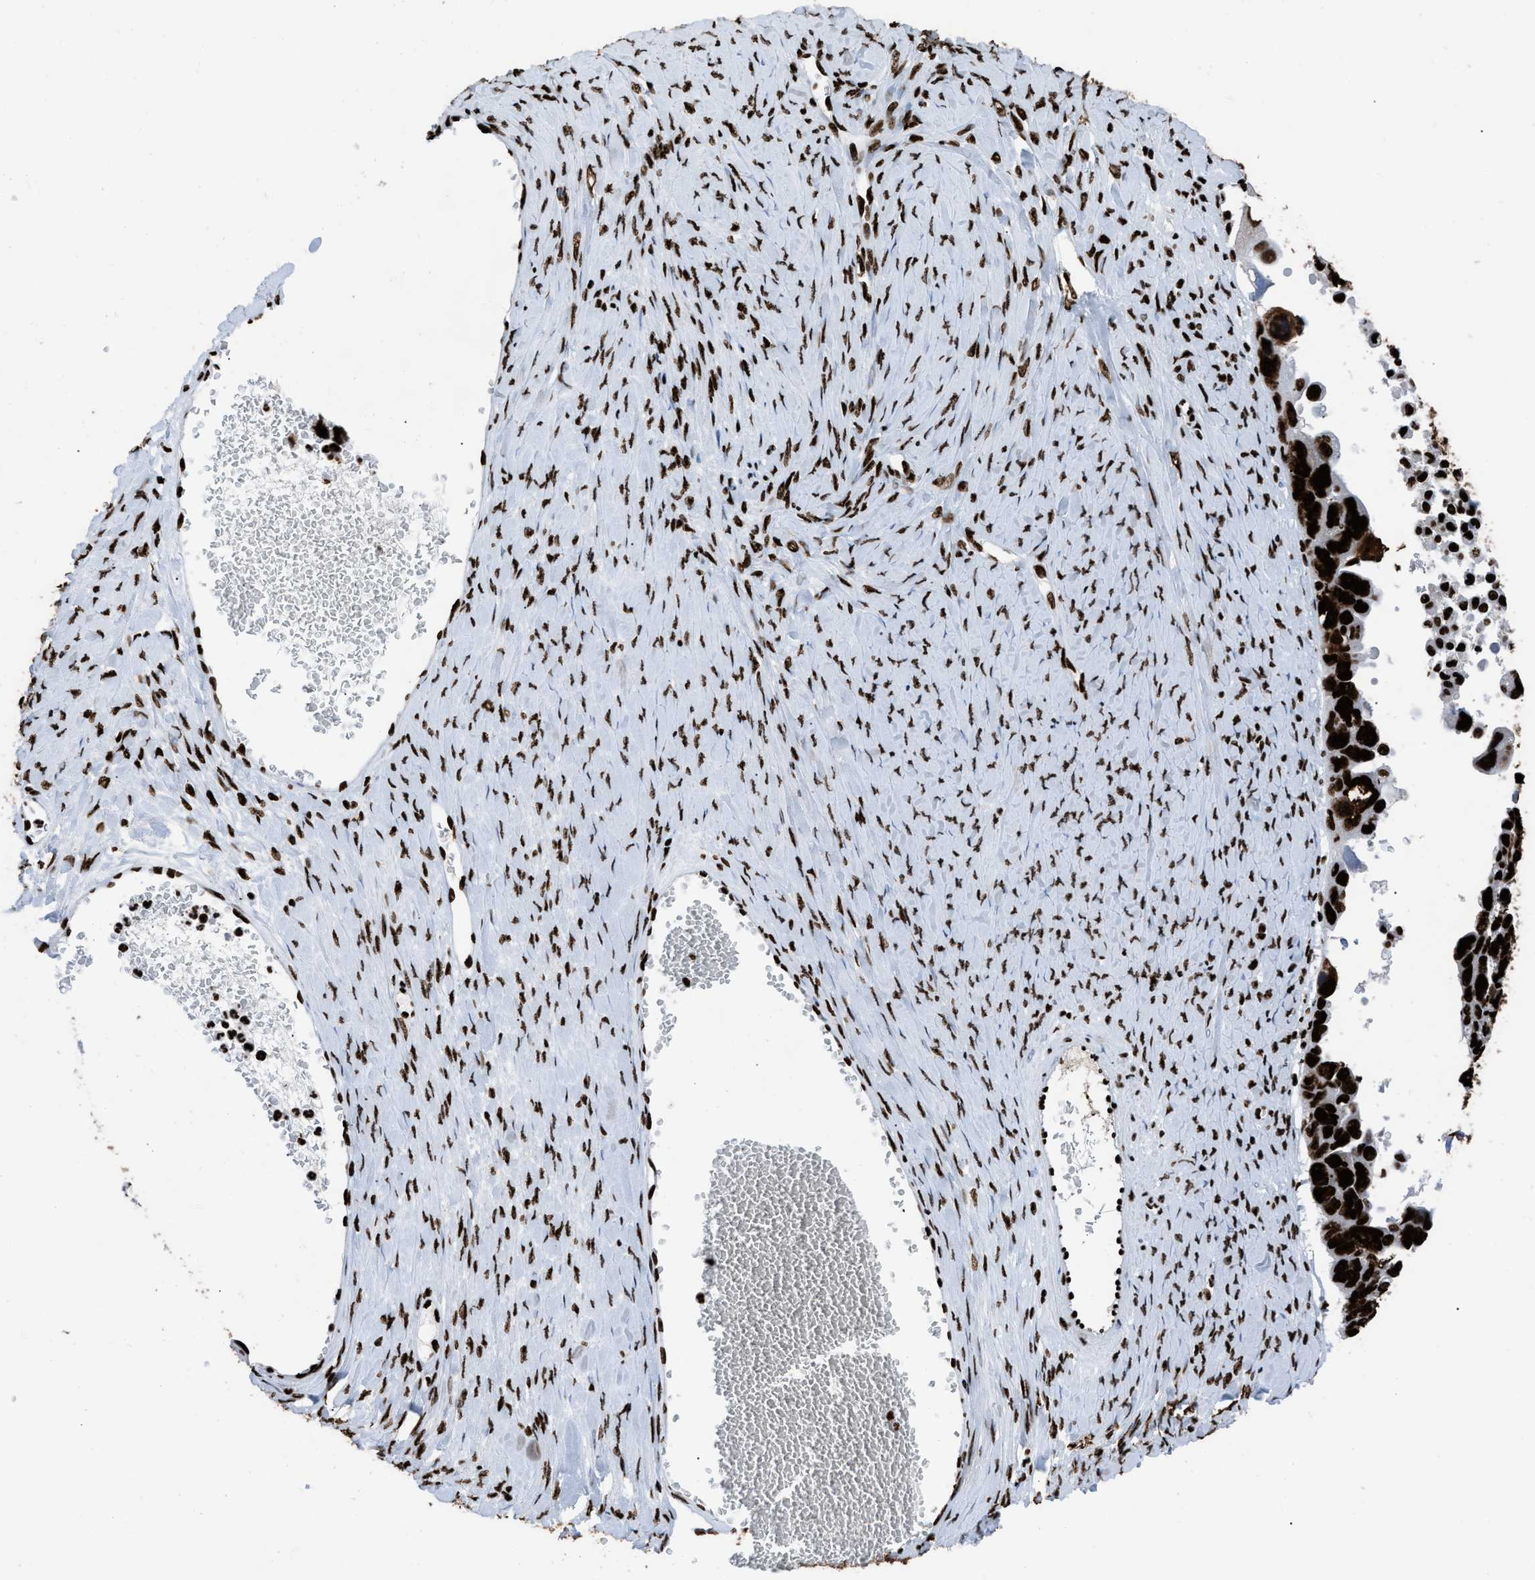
{"staining": {"intensity": "strong", "quantity": ">75%", "location": "nuclear"}, "tissue": "ovarian cancer", "cell_type": "Tumor cells", "image_type": "cancer", "snomed": [{"axis": "morphology", "description": "Cystadenocarcinoma, serous, NOS"}, {"axis": "topography", "description": "Ovary"}], "caption": "An image of ovarian cancer stained for a protein exhibits strong nuclear brown staining in tumor cells.", "gene": "HNRNPM", "patient": {"sex": "female", "age": 79}}